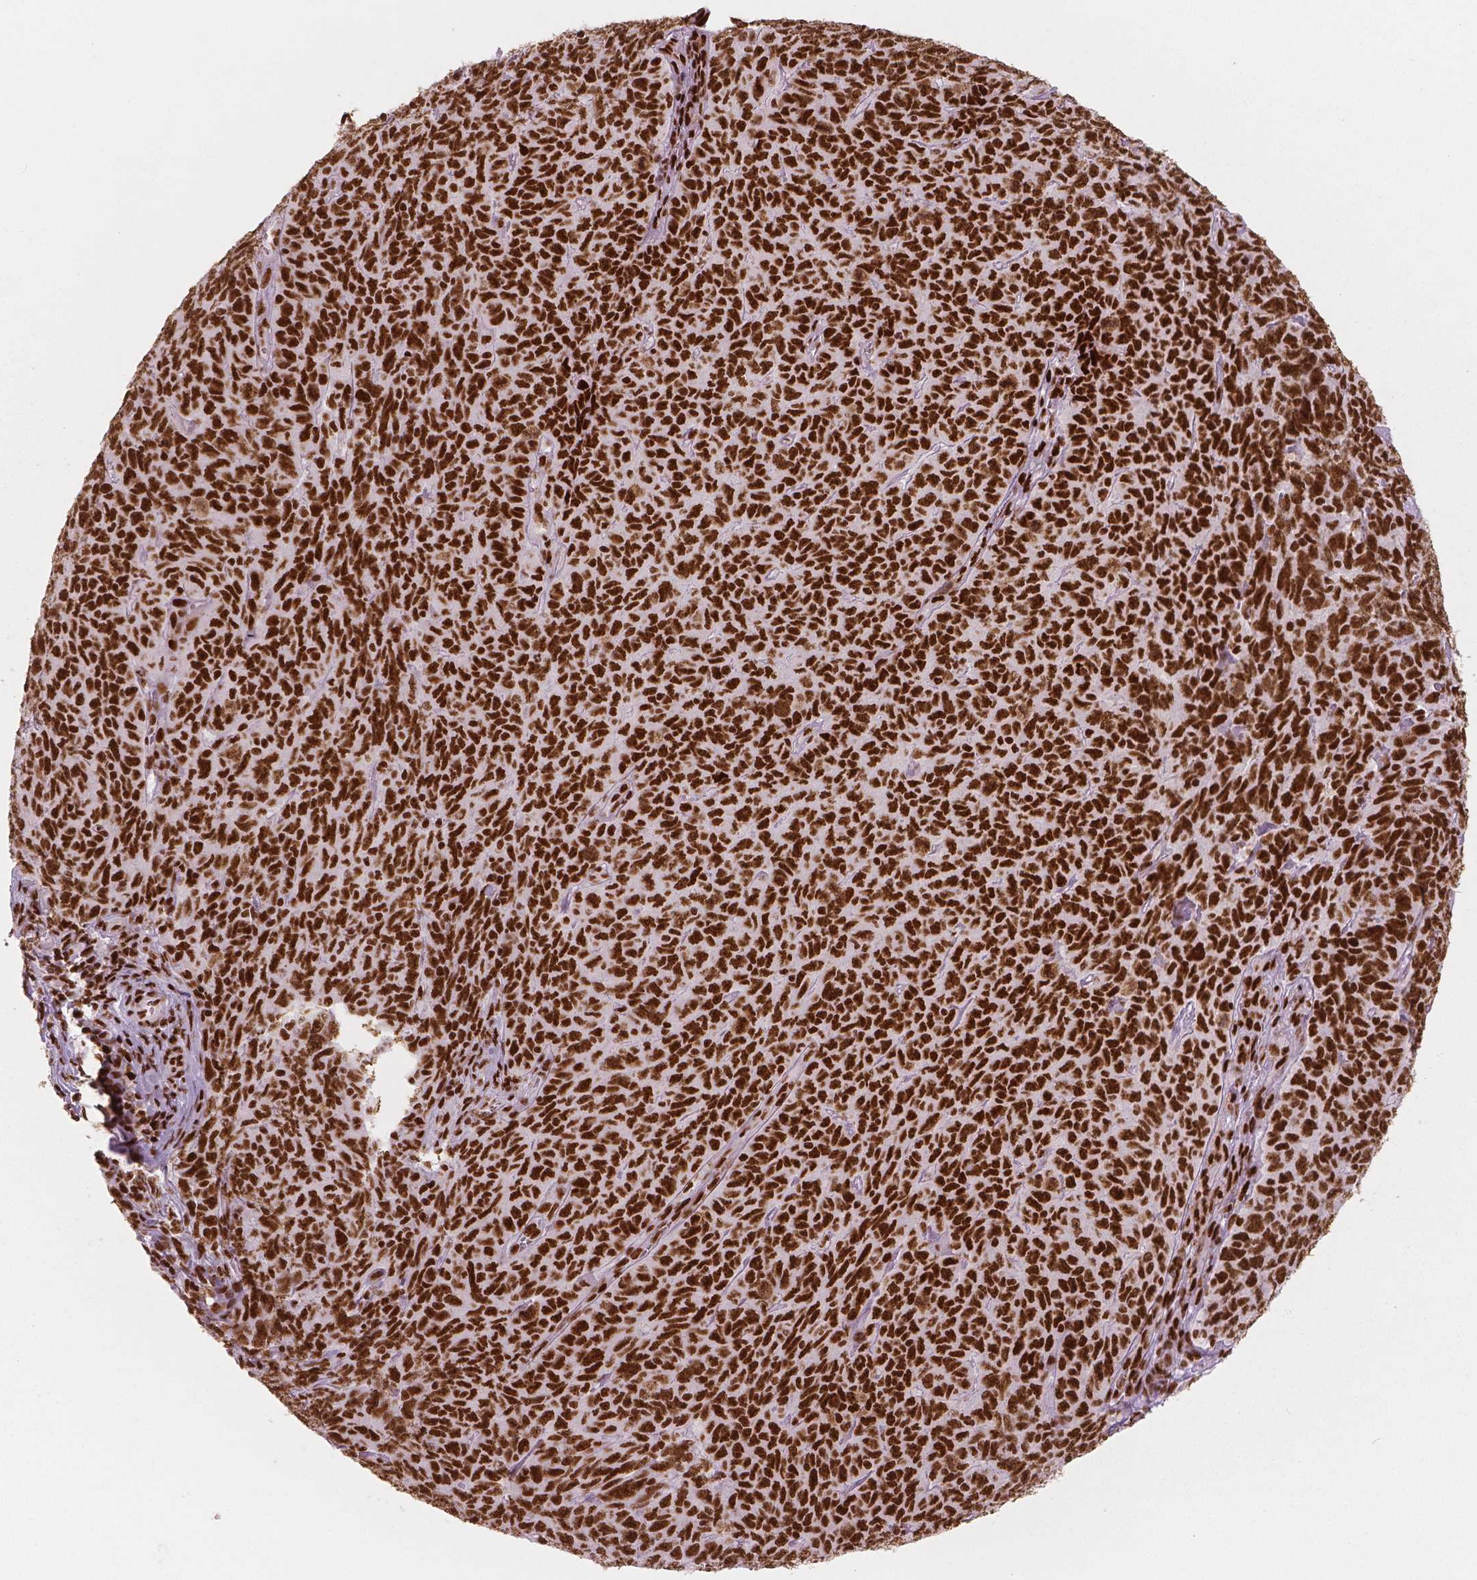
{"staining": {"intensity": "strong", "quantity": ">75%", "location": "nuclear"}, "tissue": "skin cancer", "cell_type": "Tumor cells", "image_type": "cancer", "snomed": [{"axis": "morphology", "description": "Squamous cell carcinoma, NOS"}, {"axis": "topography", "description": "Skin"}, {"axis": "topography", "description": "Anal"}], "caption": "Brown immunohistochemical staining in skin cancer (squamous cell carcinoma) reveals strong nuclear expression in approximately >75% of tumor cells.", "gene": "BRD4", "patient": {"sex": "female", "age": 51}}